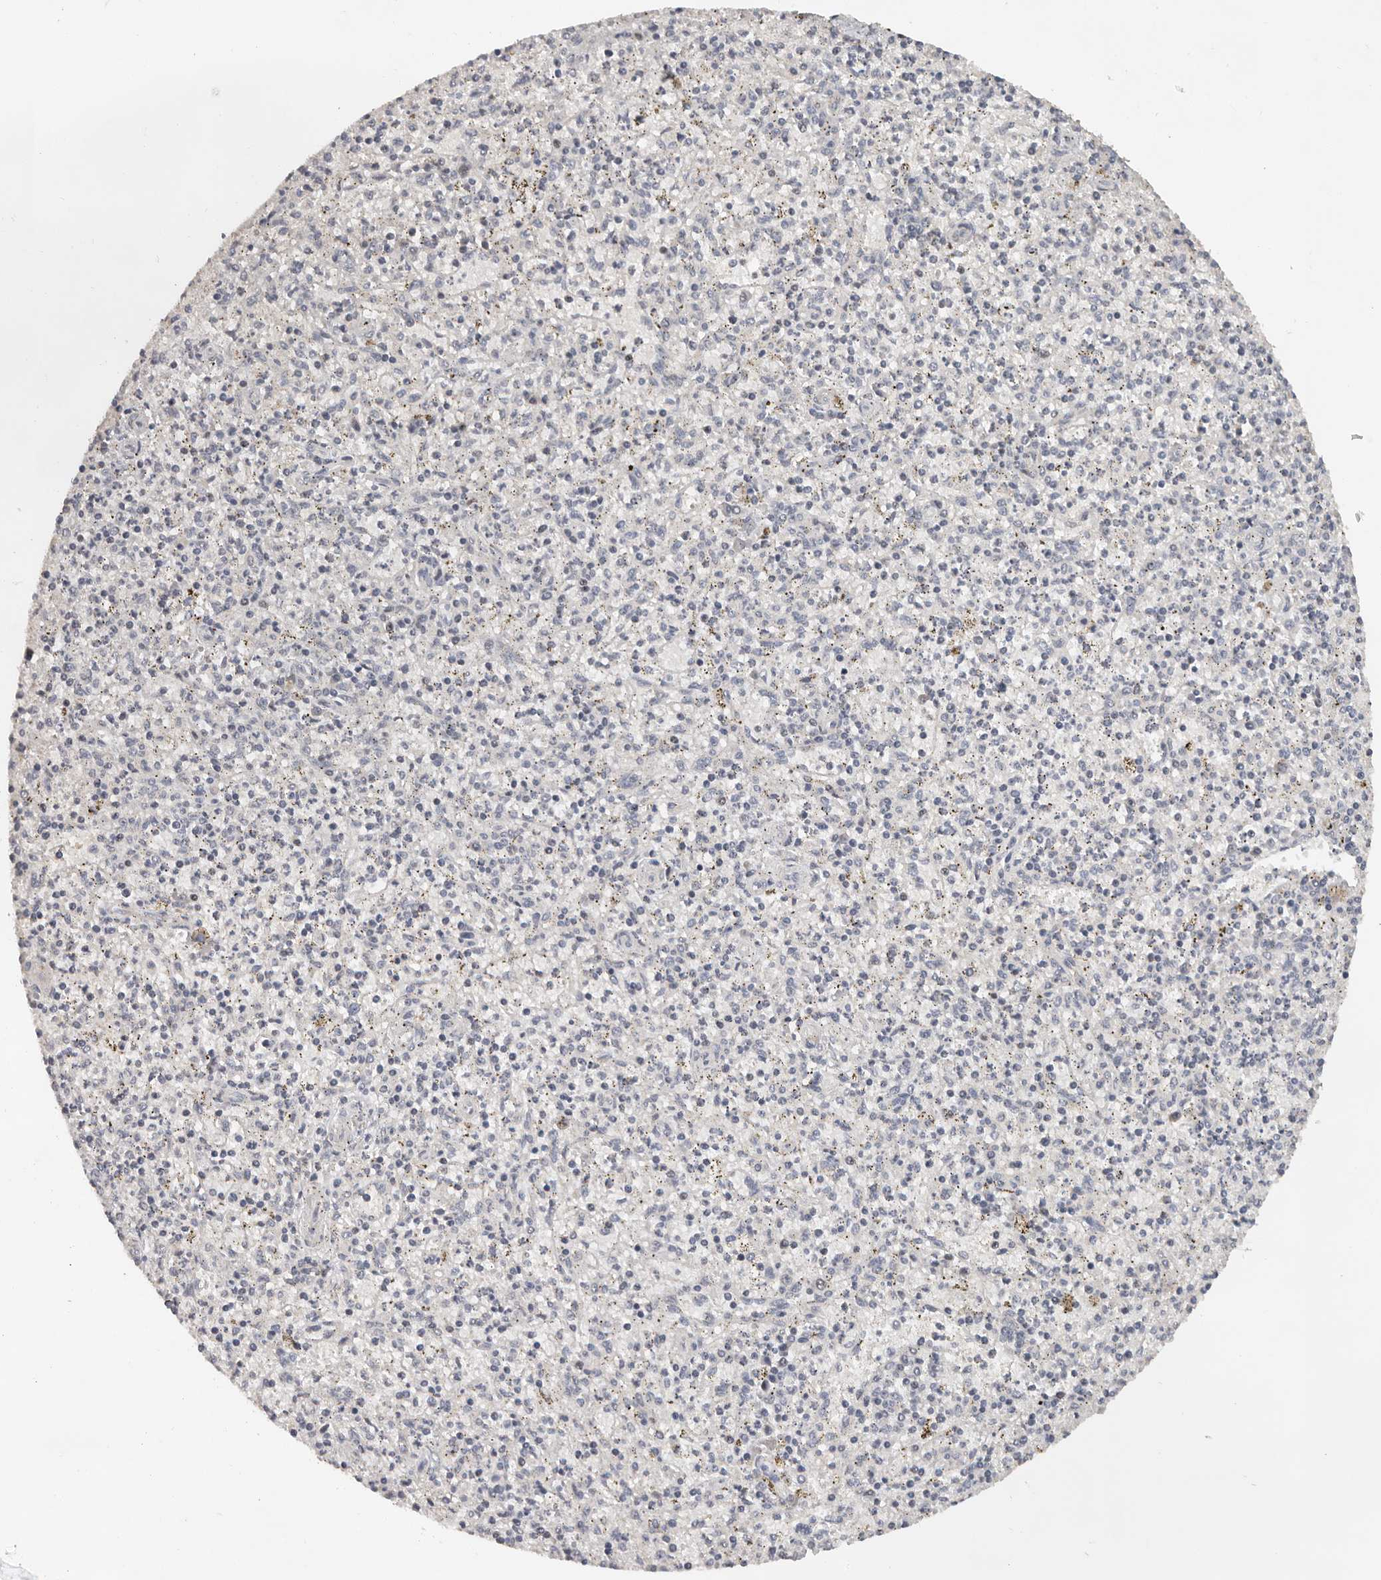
{"staining": {"intensity": "negative", "quantity": "none", "location": "none"}, "tissue": "spleen", "cell_type": "Cells in red pulp", "image_type": "normal", "snomed": [{"axis": "morphology", "description": "Normal tissue, NOS"}, {"axis": "topography", "description": "Spleen"}], "caption": "This image is of unremarkable spleen stained with immunohistochemistry to label a protein in brown with the nuclei are counter-stained blue. There is no expression in cells in red pulp. Brightfield microscopy of immunohistochemistry stained with DAB (3,3'-diaminobenzidine) (brown) and hematoxylin (blue), captured at high magnification.", "gene": "HENMT1", "patient": {"sex": "male", "age": 72}}